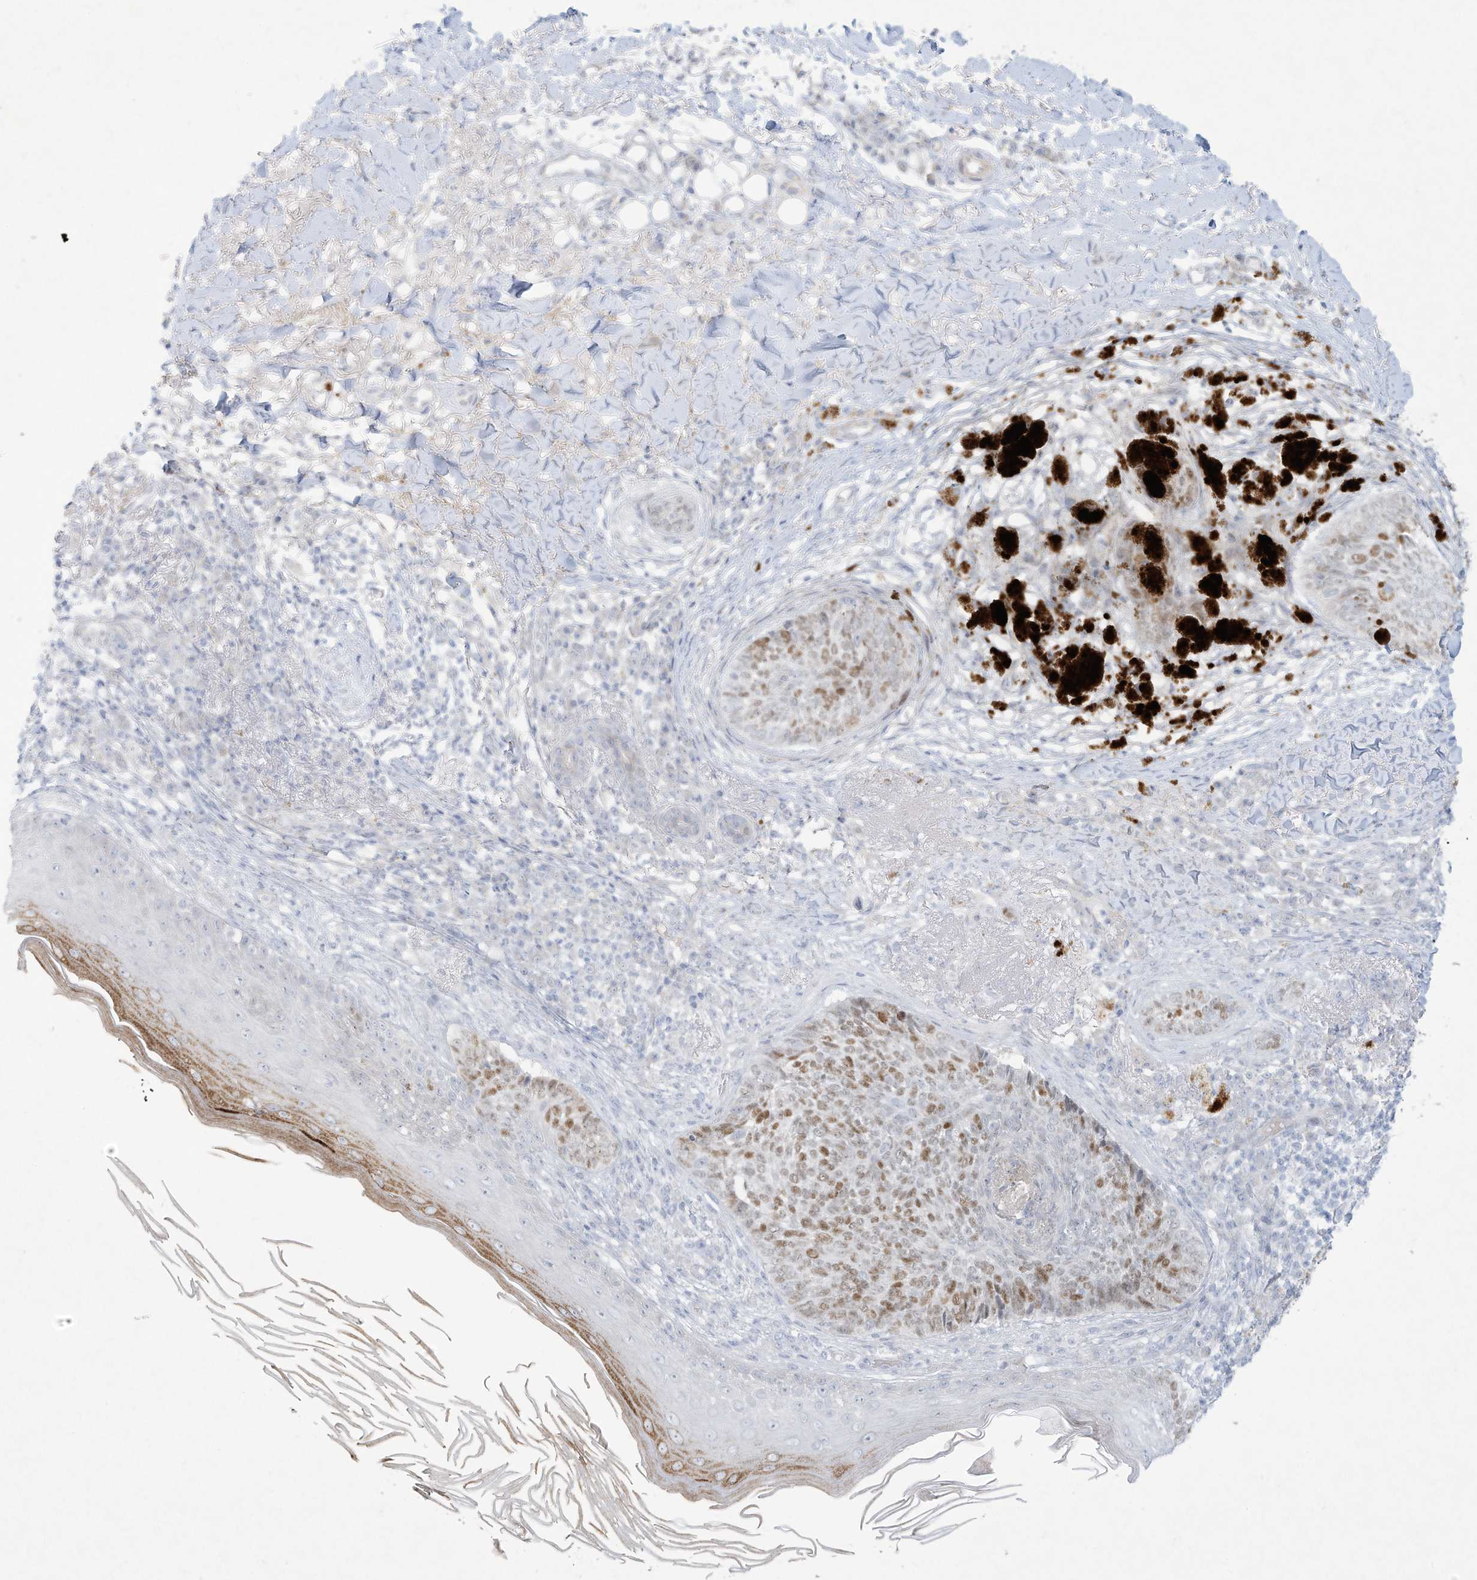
{"staining": {"intensity": "moderate", "quantity": "25%-75%", "location": "nuclear"}, "tissue": "skin cancer", "cell_type": "Tumor cells", "image_type": "cancer", "snomed": [{"axis": "morphology", "description": "Basal cell carcinoma"}, {"axis": "topography", "description": "Skin"}], "caption": "Immunohistochemistry (IHC) micrograph of neoplastic tissue: human skin cancer stained using immunohistochemistry displays medium levels of moderate protein expression localized specifically in the nuclear of tumor cells, appearing as a nuclear brown color.", "gene": "PAX6", "patient": {"sex": "male", "age": 85}}